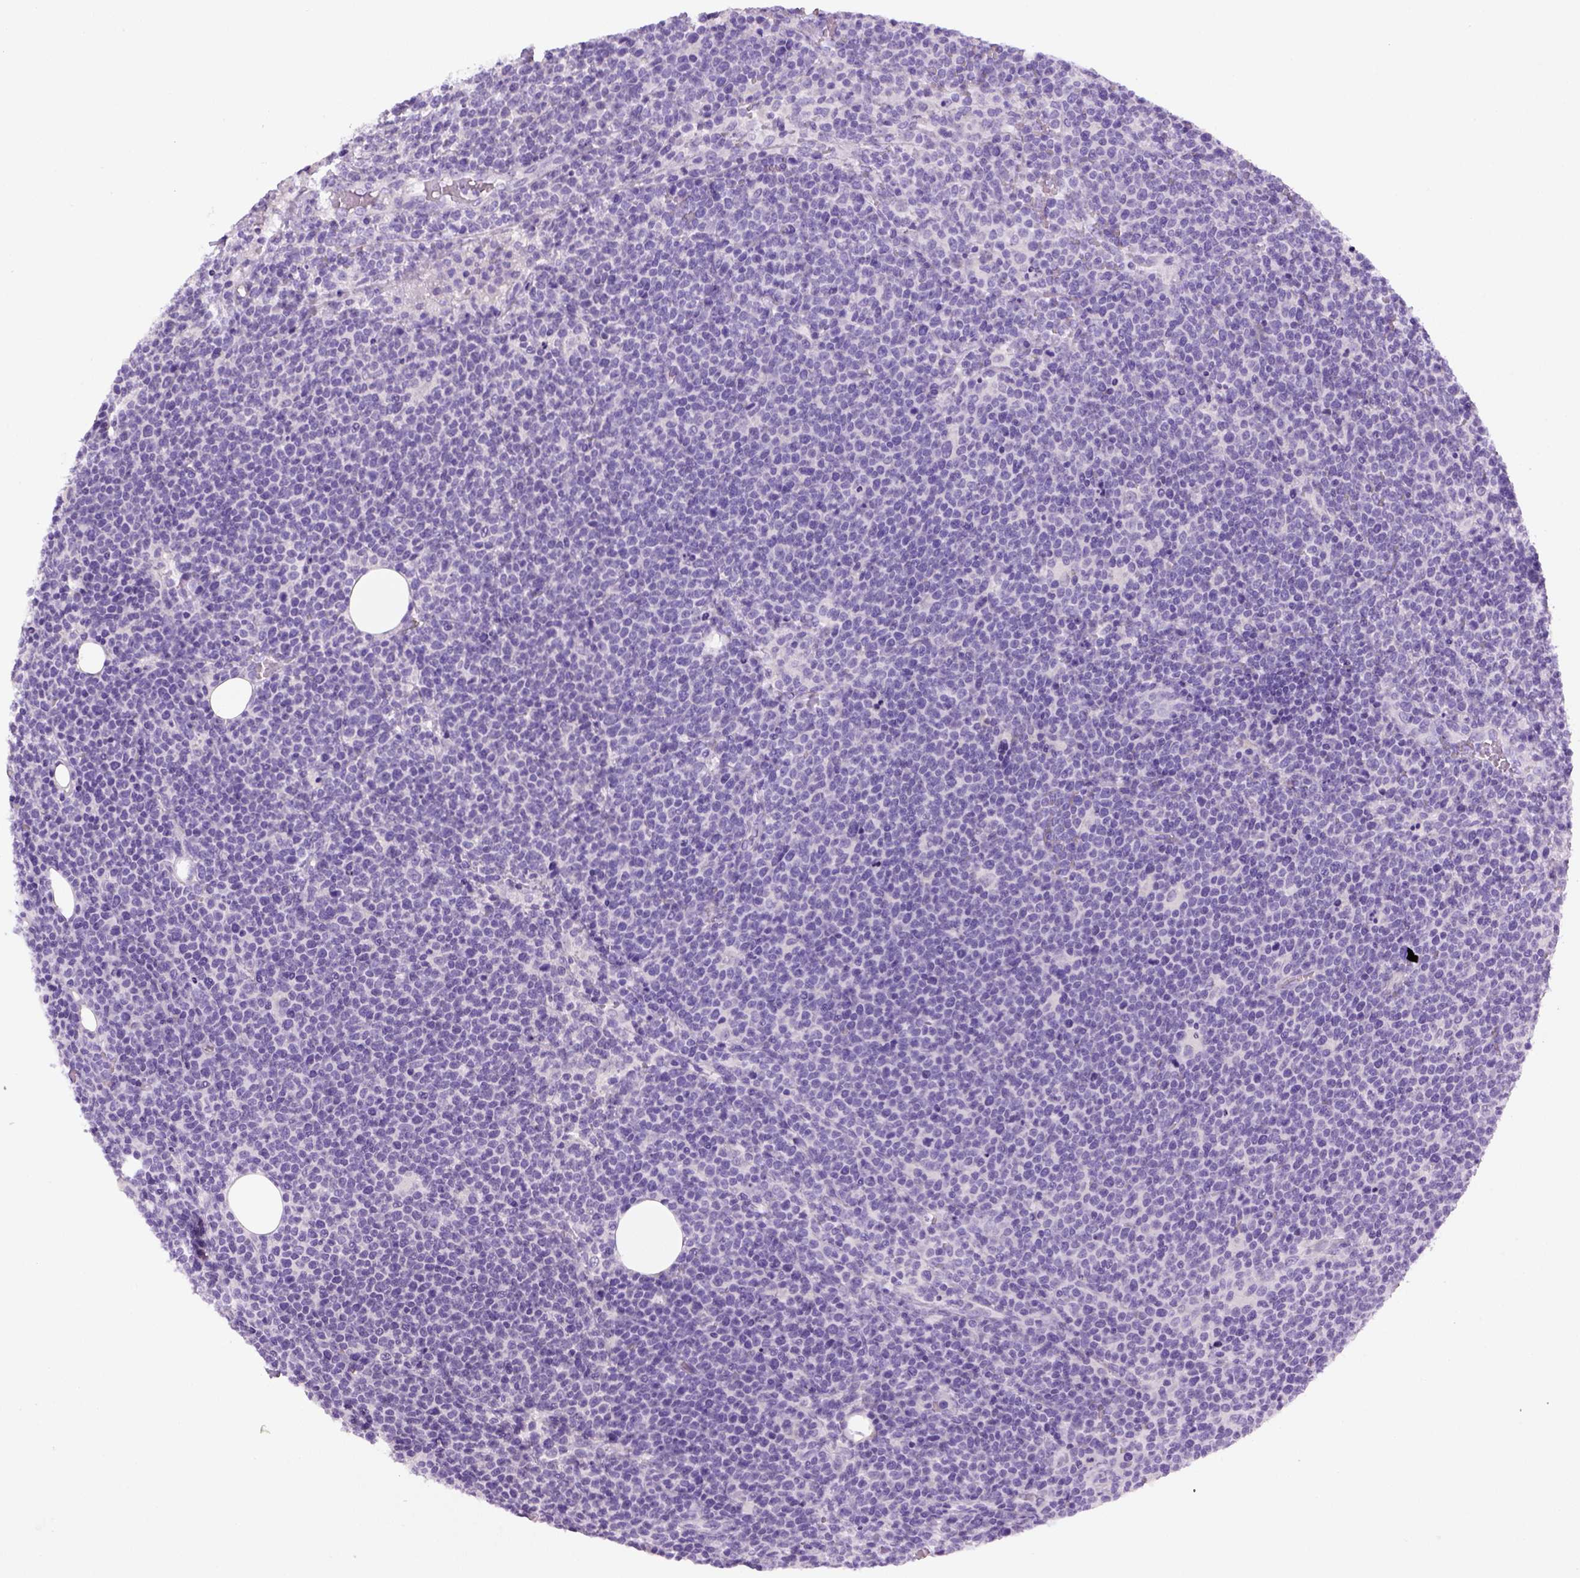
{"staining": {"intensity": "negative", "quantity": "none", "location": "none"}, "tissue": "lymphoma", "cell_type": "Tumor cells", "image_type": "cancer", "snomed": [{"axis": "morphology", "description": "Malignant lymphoma, non-Hodgkin's type, High grade"}, {"axis": "topography", "description": "Lymph node"}], "caption": "Photomicrograph shows no protein staining in tumor cells of high-grade malignant lymphoma, non-Hodgkin's type tissue. (DAB immunohistochemistry, high magnification).", "gene": "KRT71", "patient": {"sex": "male", "age": 61}}